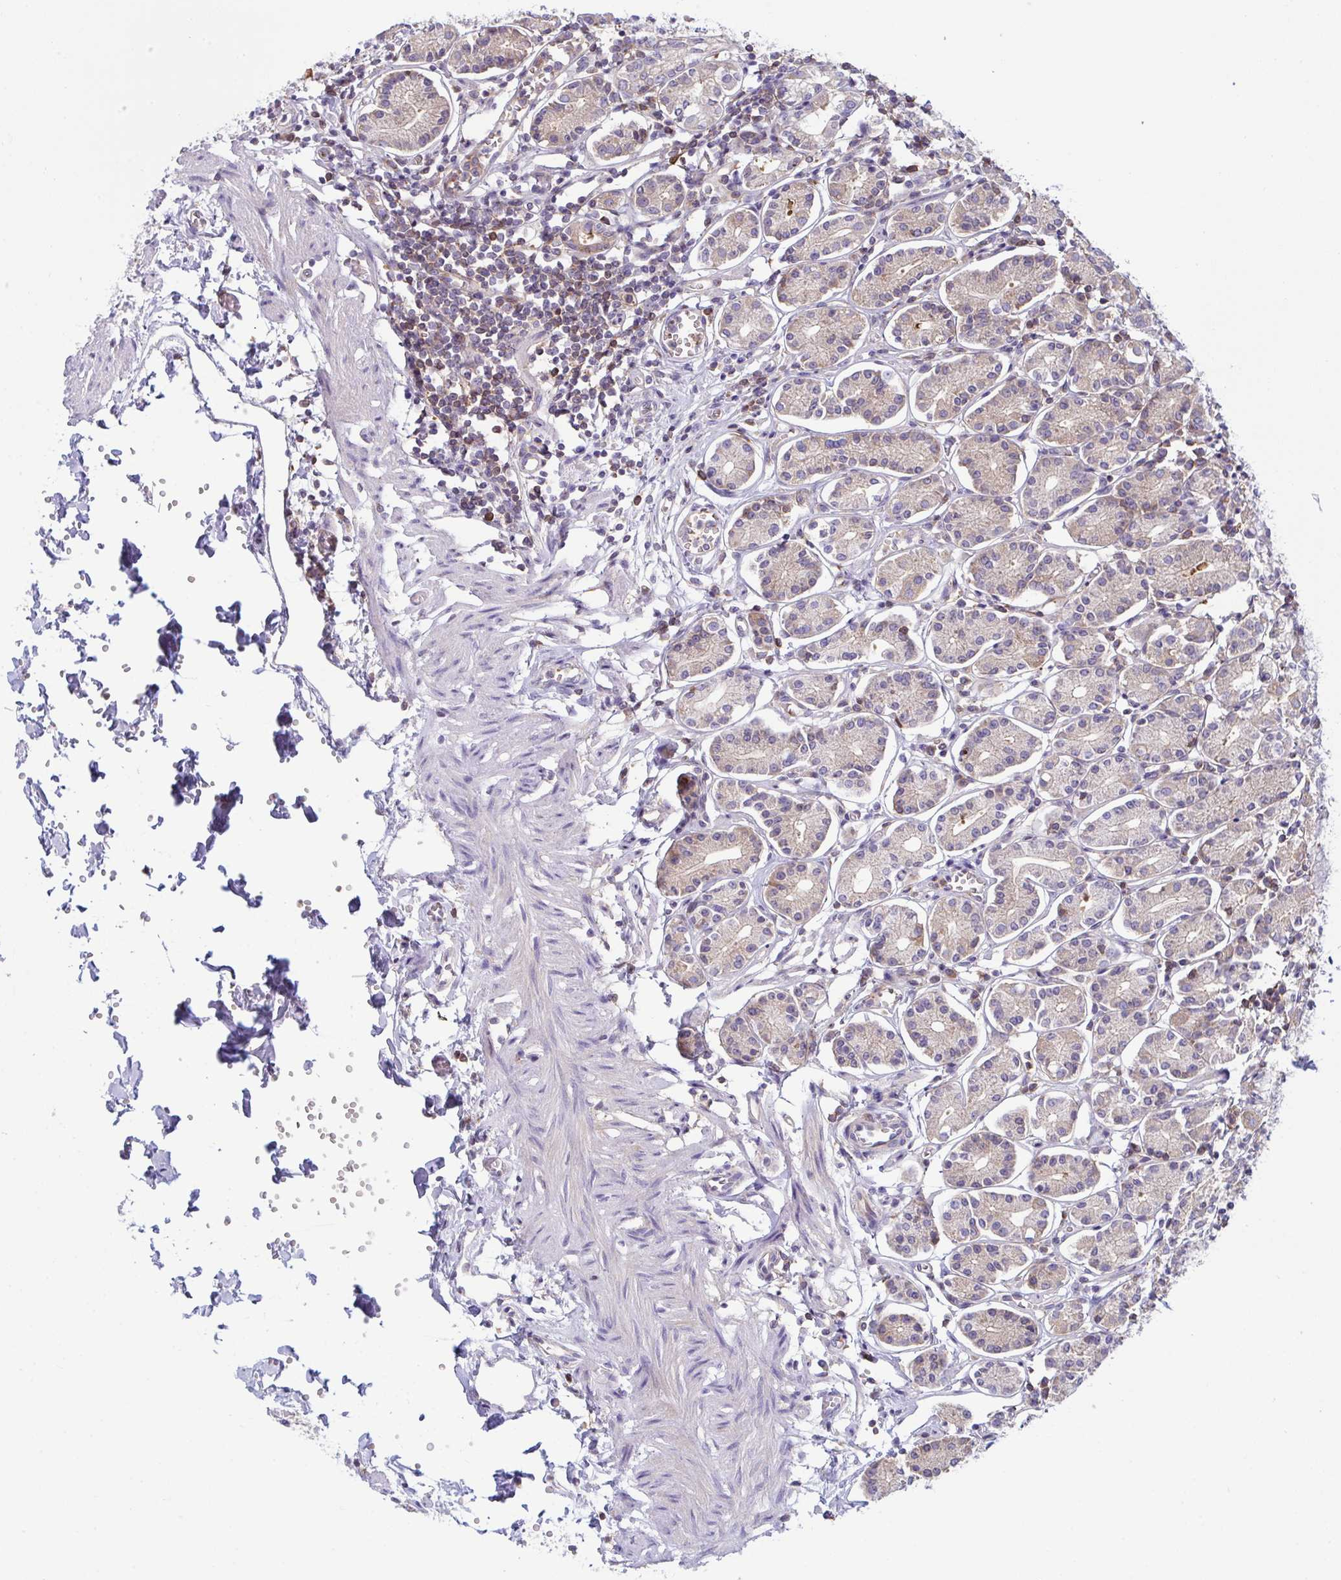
{"staining": {"intensity": "weak", "quantity": "25%-75%", "location": "cytoplasmic/membranous"}, "tissue": "stomach", "cell_type": "Glandular cells", "image_type": "normal", "snomed": [{"axis": "morphology", "description": "Normal tissue, NOS"}, {"axis": "topography", "description": "Stomach"}], "caption": "IHC staining of unremarkable stomach, which exhibits low levels of weak cytoplasmic/membranous positivity in approximately 25%-75% of glandular cells indicating weak cytoplasmic/membranous protein staining. The staining was performed using DAB (3,3'-diaminobenzidine) (brown) for protein detection and nuclei were counterstained in hematoxylin (blue).", "gene": "TSC22D3", "patient": {"sex": "female", "age": 62}}